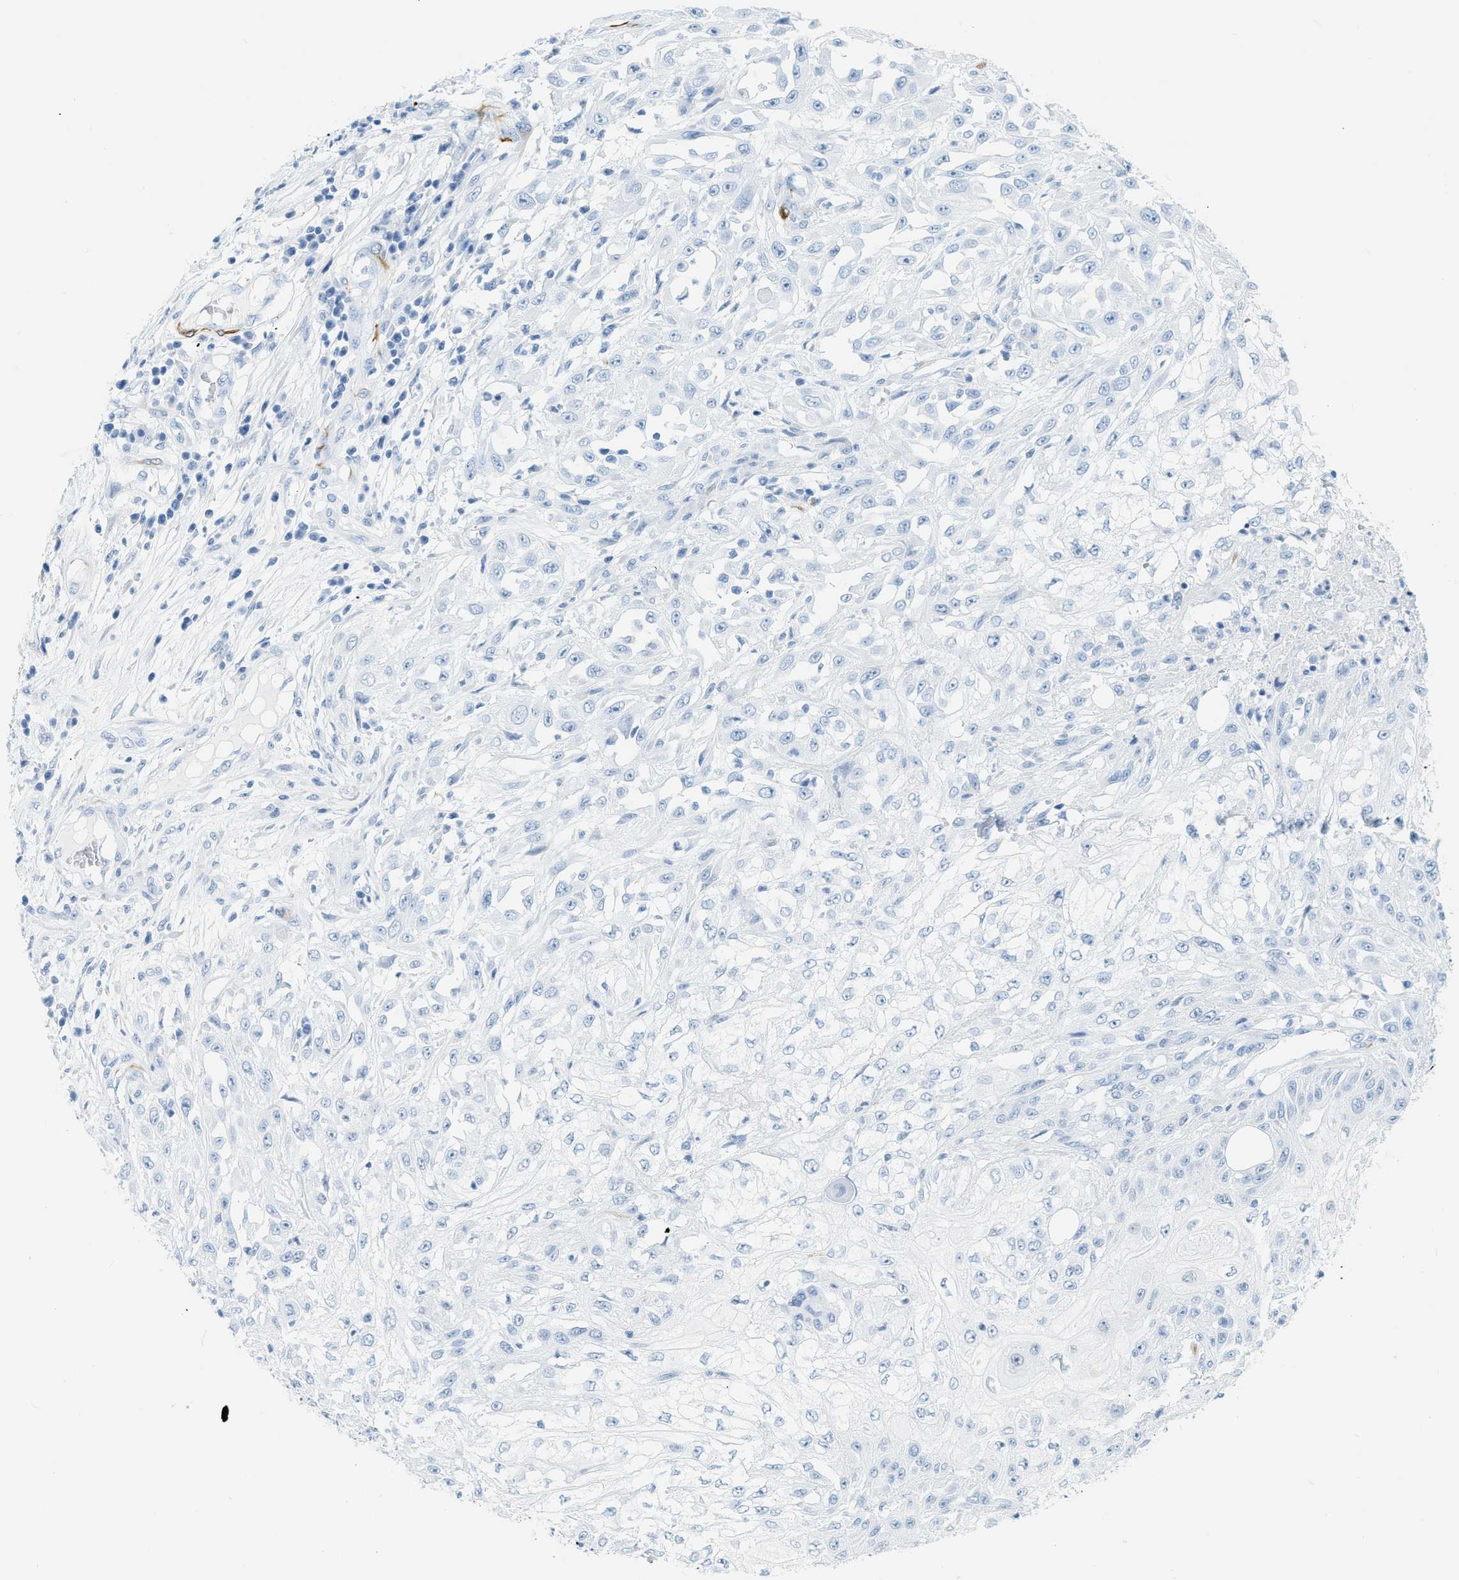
{"staining": {"intensity": "negative", "quantity": "none", "location": "none"}, "tissue": "skin cancer", "cell_type": "Tumor cells", "image_type": "cancer", "snomed": [{"axis": "morphology", "description": "Squamous cell carcinoma, NOS"}, {"axis": "morphology", "description": "Squamous cell carcinoma, metastatic, NOS"}, {"axis": "topography", "description": "Skin"}, {"axis": "topography", "description": "Lymph node"}], "caption": "An immunohistochemistry image of skin cancer (metastatic squamous cell carcinoma) is shown. There is no staining in tumor cells of skin cancer (metastatic squamous cell carcinoma). The staining was performed using DAB to visualize the protein expression in brown, while the nuclei were stained in blue with hematoxylin (Magnification: 20x).", "gene": "DES", "patient": {"sex": "male", "age": 75}}